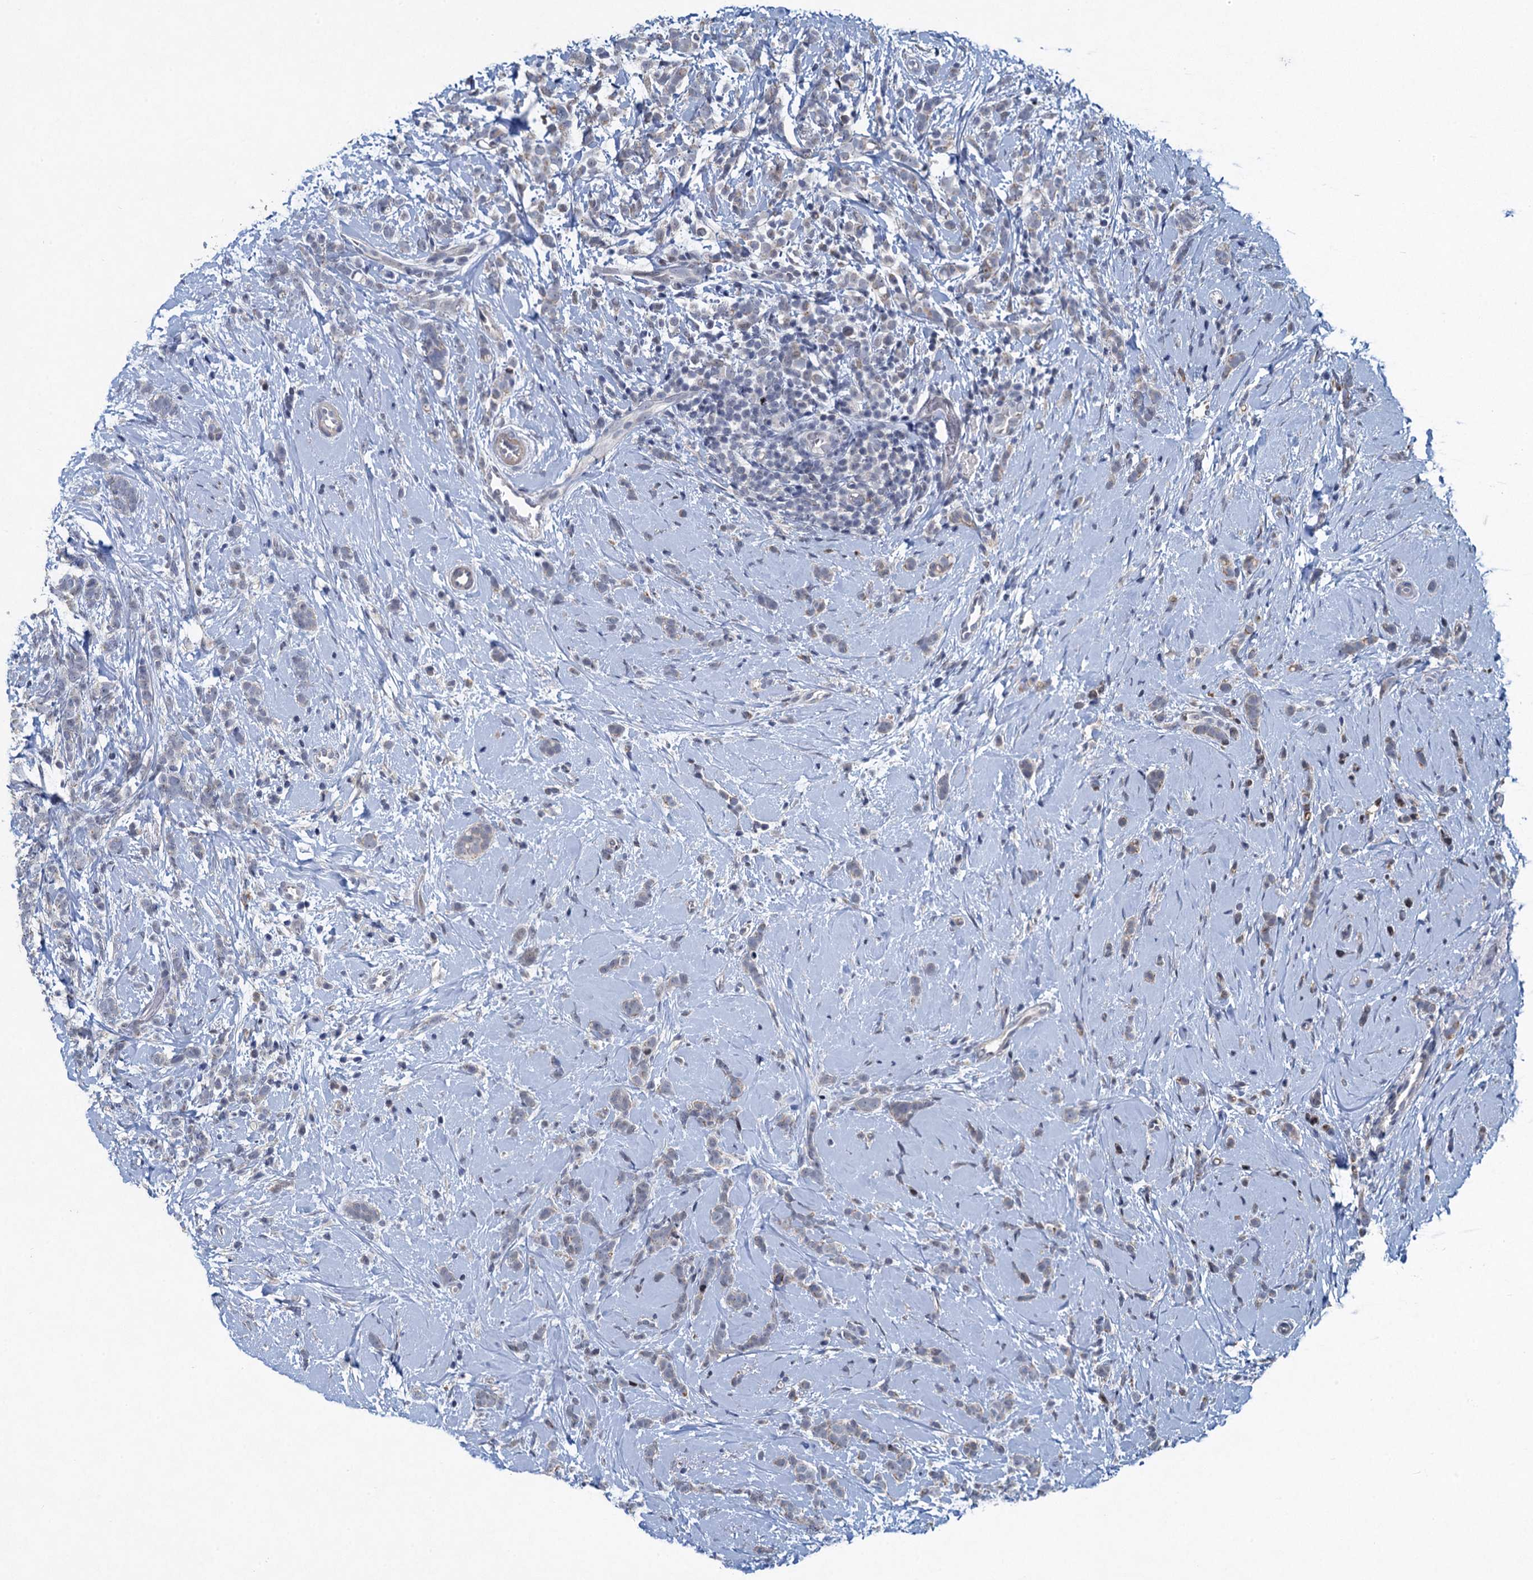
{"staining": {"intensity": "negative", "quantity": "none", "location": "none"}, "tissue": "breast cancer", "cell_type": "Tumor cells", "image_type": "cancer", "snomed": [{"axis": "morphology", "description": "Lobular carcinoma"}, {"axis": "topography", "description": "Breast"}], "caption": "IHC of human breast cancer (lobular carcinoma) reveals no expression in tumor cells.", "gene": "ATOSA", "patient": {"sex": "female", "age": 58}}